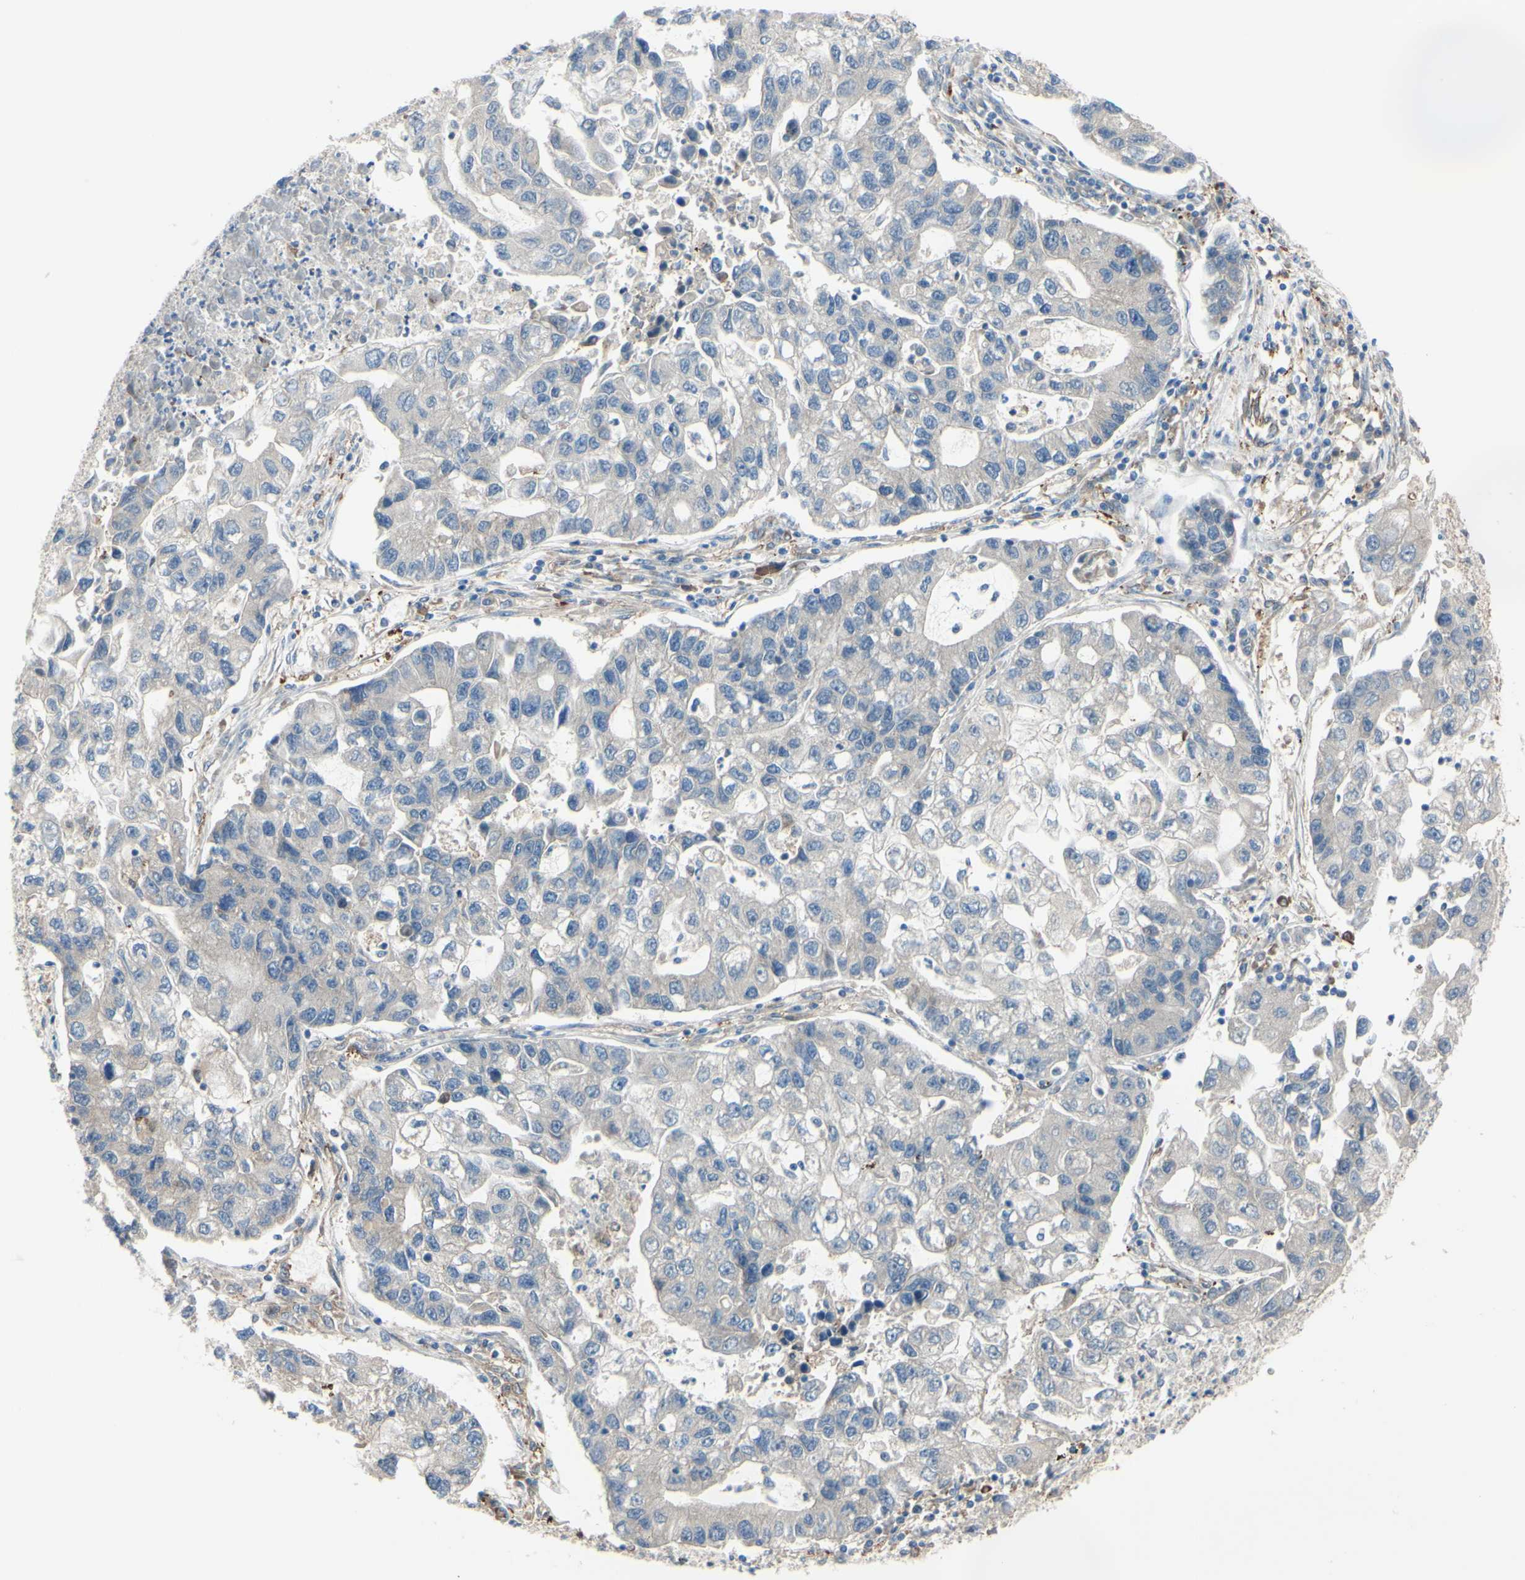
{"staining": {"intensity": "negative", "quantity": "none", "location": "none"}, "tissue": "lung cancer", "cell_type": "Tumor cells", "image_type": "cancer", "snomed": [{"axis": "morphology", "description": "Adenocarcinoma, NOS"}, {"axis": "topography", "description": "Lung"}], "caption": "The immunohistochemistry histopathology image has no significant expression in tumor cells of lung cancer tissue.", "gene": "IGSF9B", "patient": {"sex": "female", "age": 51}}